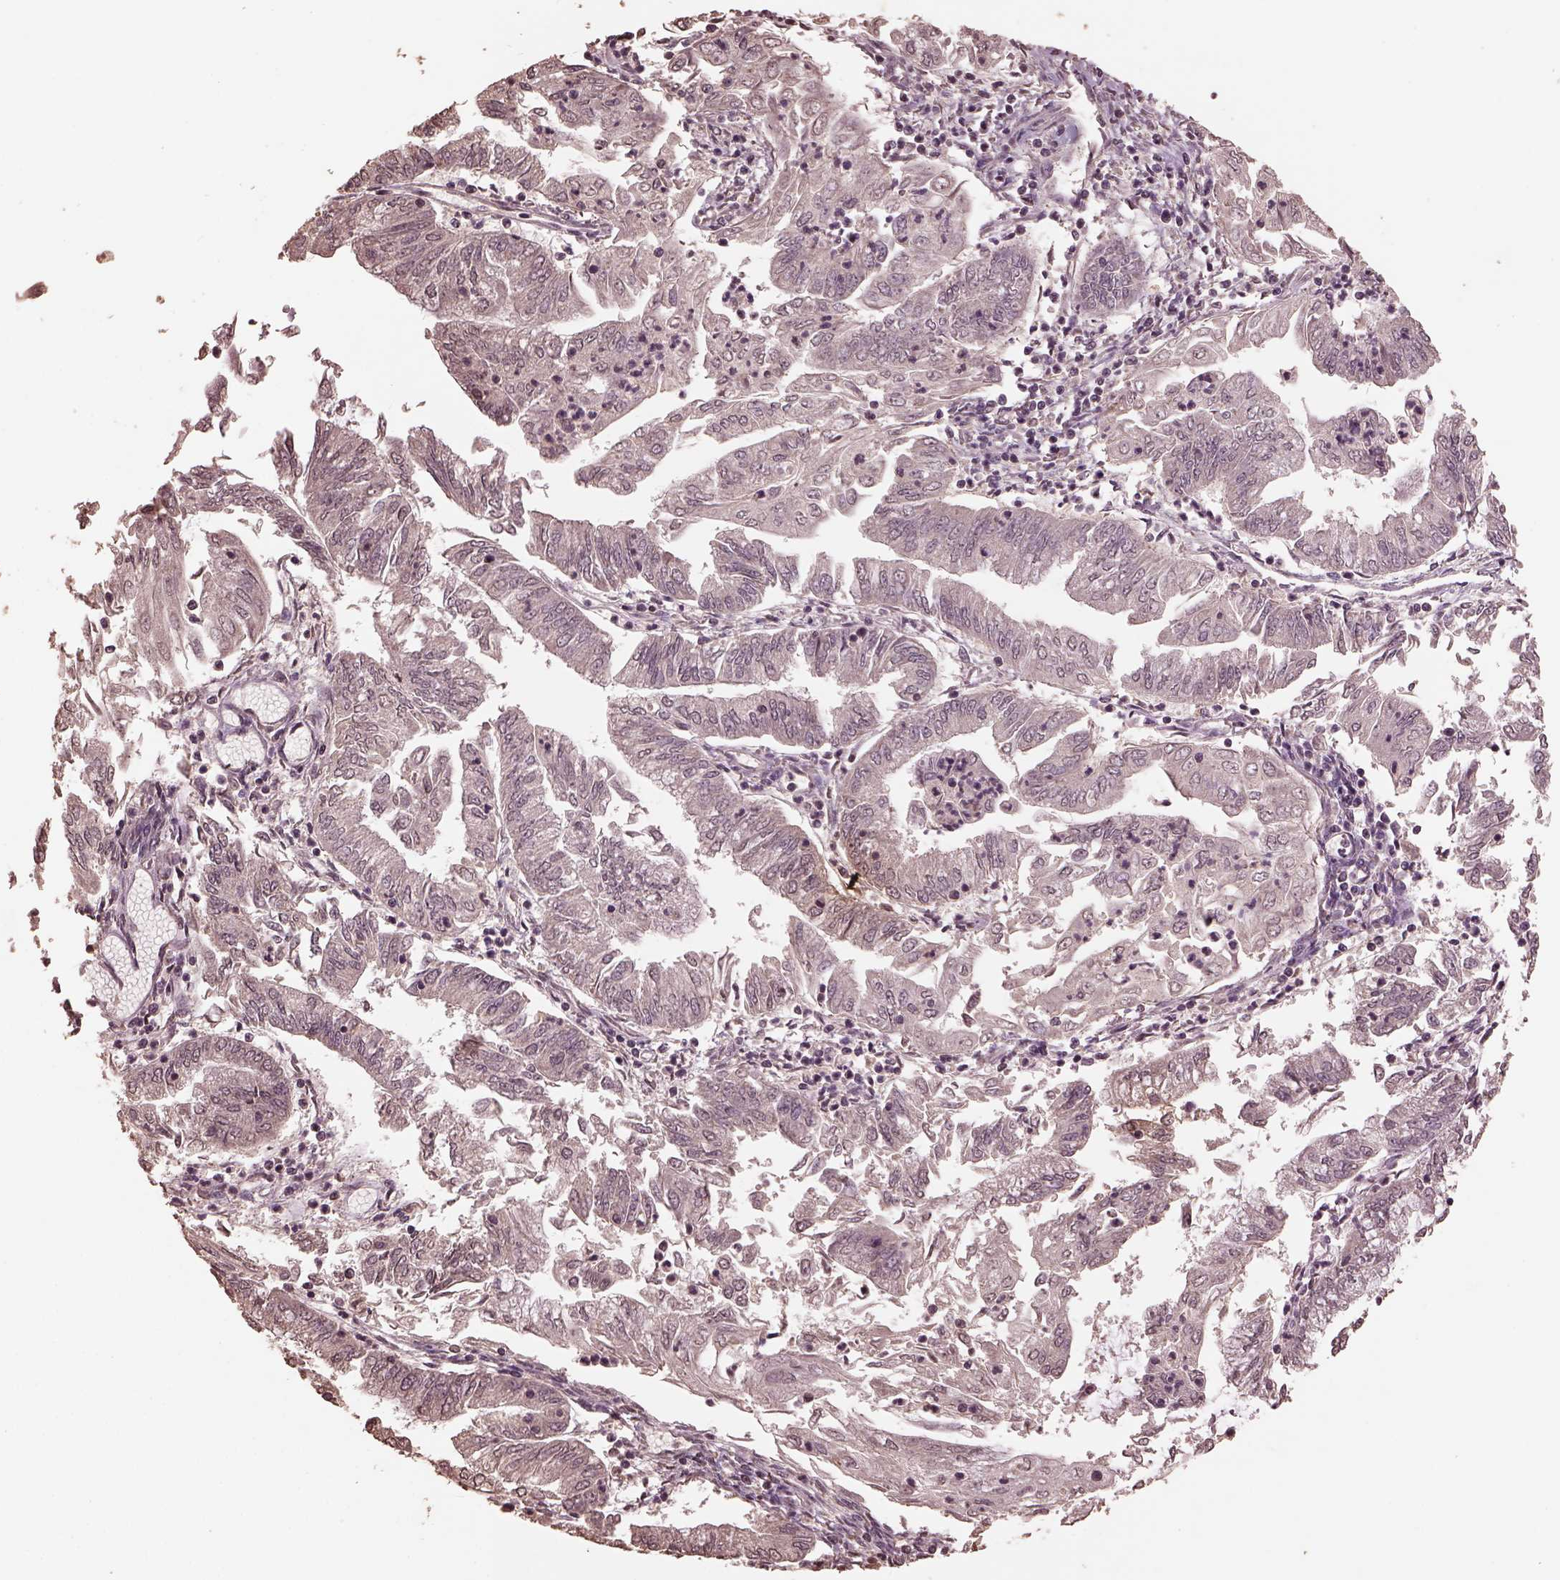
{"staining": {"intensity": "negative", "quantity": "none", "location": "none"}, "tissue": "endometrial cancer", "cell_type": "Tumor cells", "image_type": "cancer", "snomed": [{"axis": "morphology", "description": "Adenocarcinoma, NOS"}, {"axis": "topography", "description": "Endometrium"}], "caption": "Immunohistochemistry (IHC) of human endometrial adenocarcinoma demonstrates no staining in tumor cells.", "gene": "CPT1C", "patient": {"sex": "female", "age": 55}}